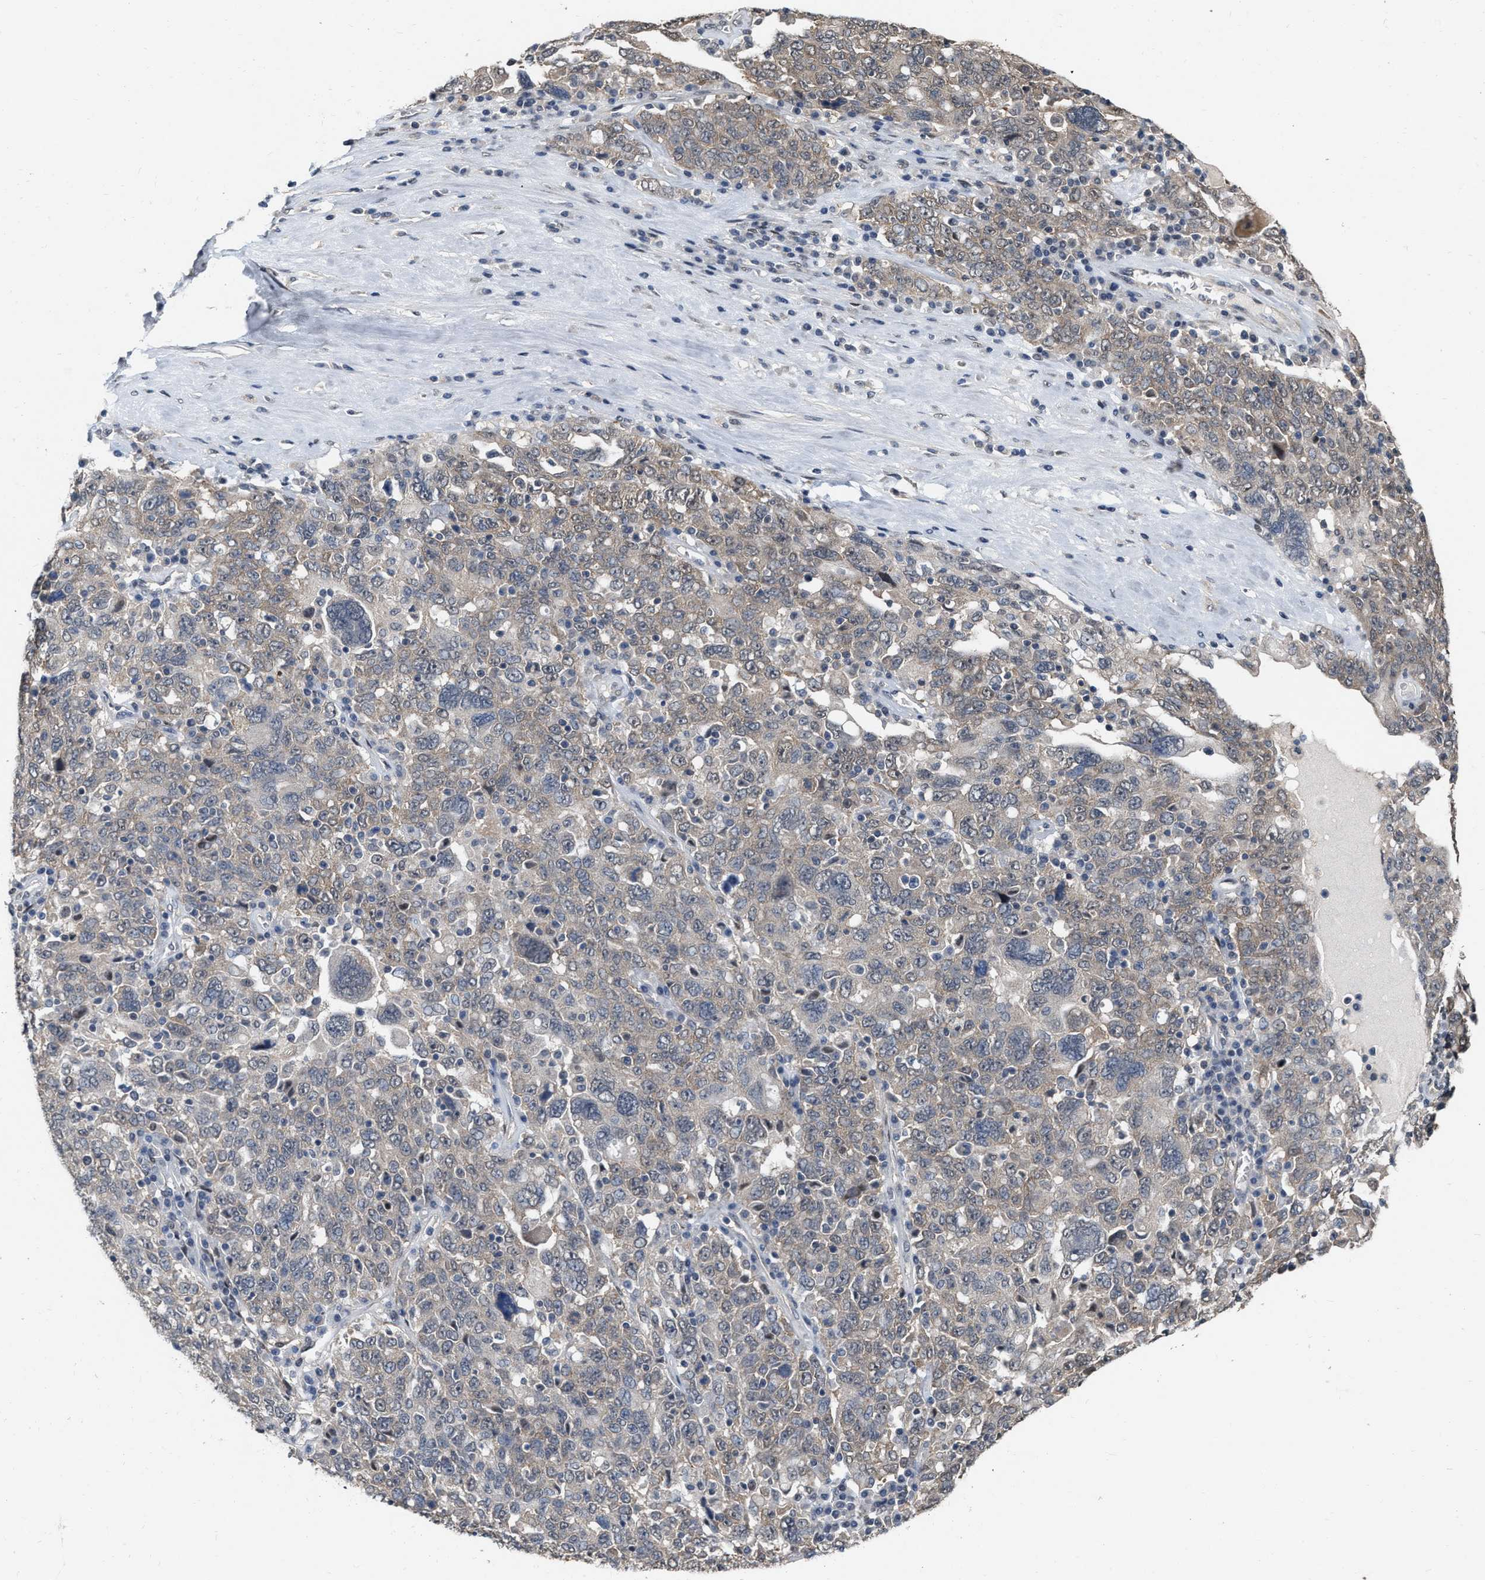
{"staining": {"intensity": "weak", "quantity": "25%-75%", "location": "cytoplasmic/membranous"}, "tissue": "ovarian cancer", "cell_type": "Tumor cells", "image_type": "cancer", "snomed": [{"axis": "morphology", "description": "Carcinoma, endometroid"}, {"axis": "topography", "description": "Ovary"}], "caption": "IHC of ovarian cancer displays low levels of weak cytoplasmic/membranous staining in approximately 25%-75% of tumor cells.", "gene": "RUVBL1", "patient": {"sex": "female", "age": 62}}